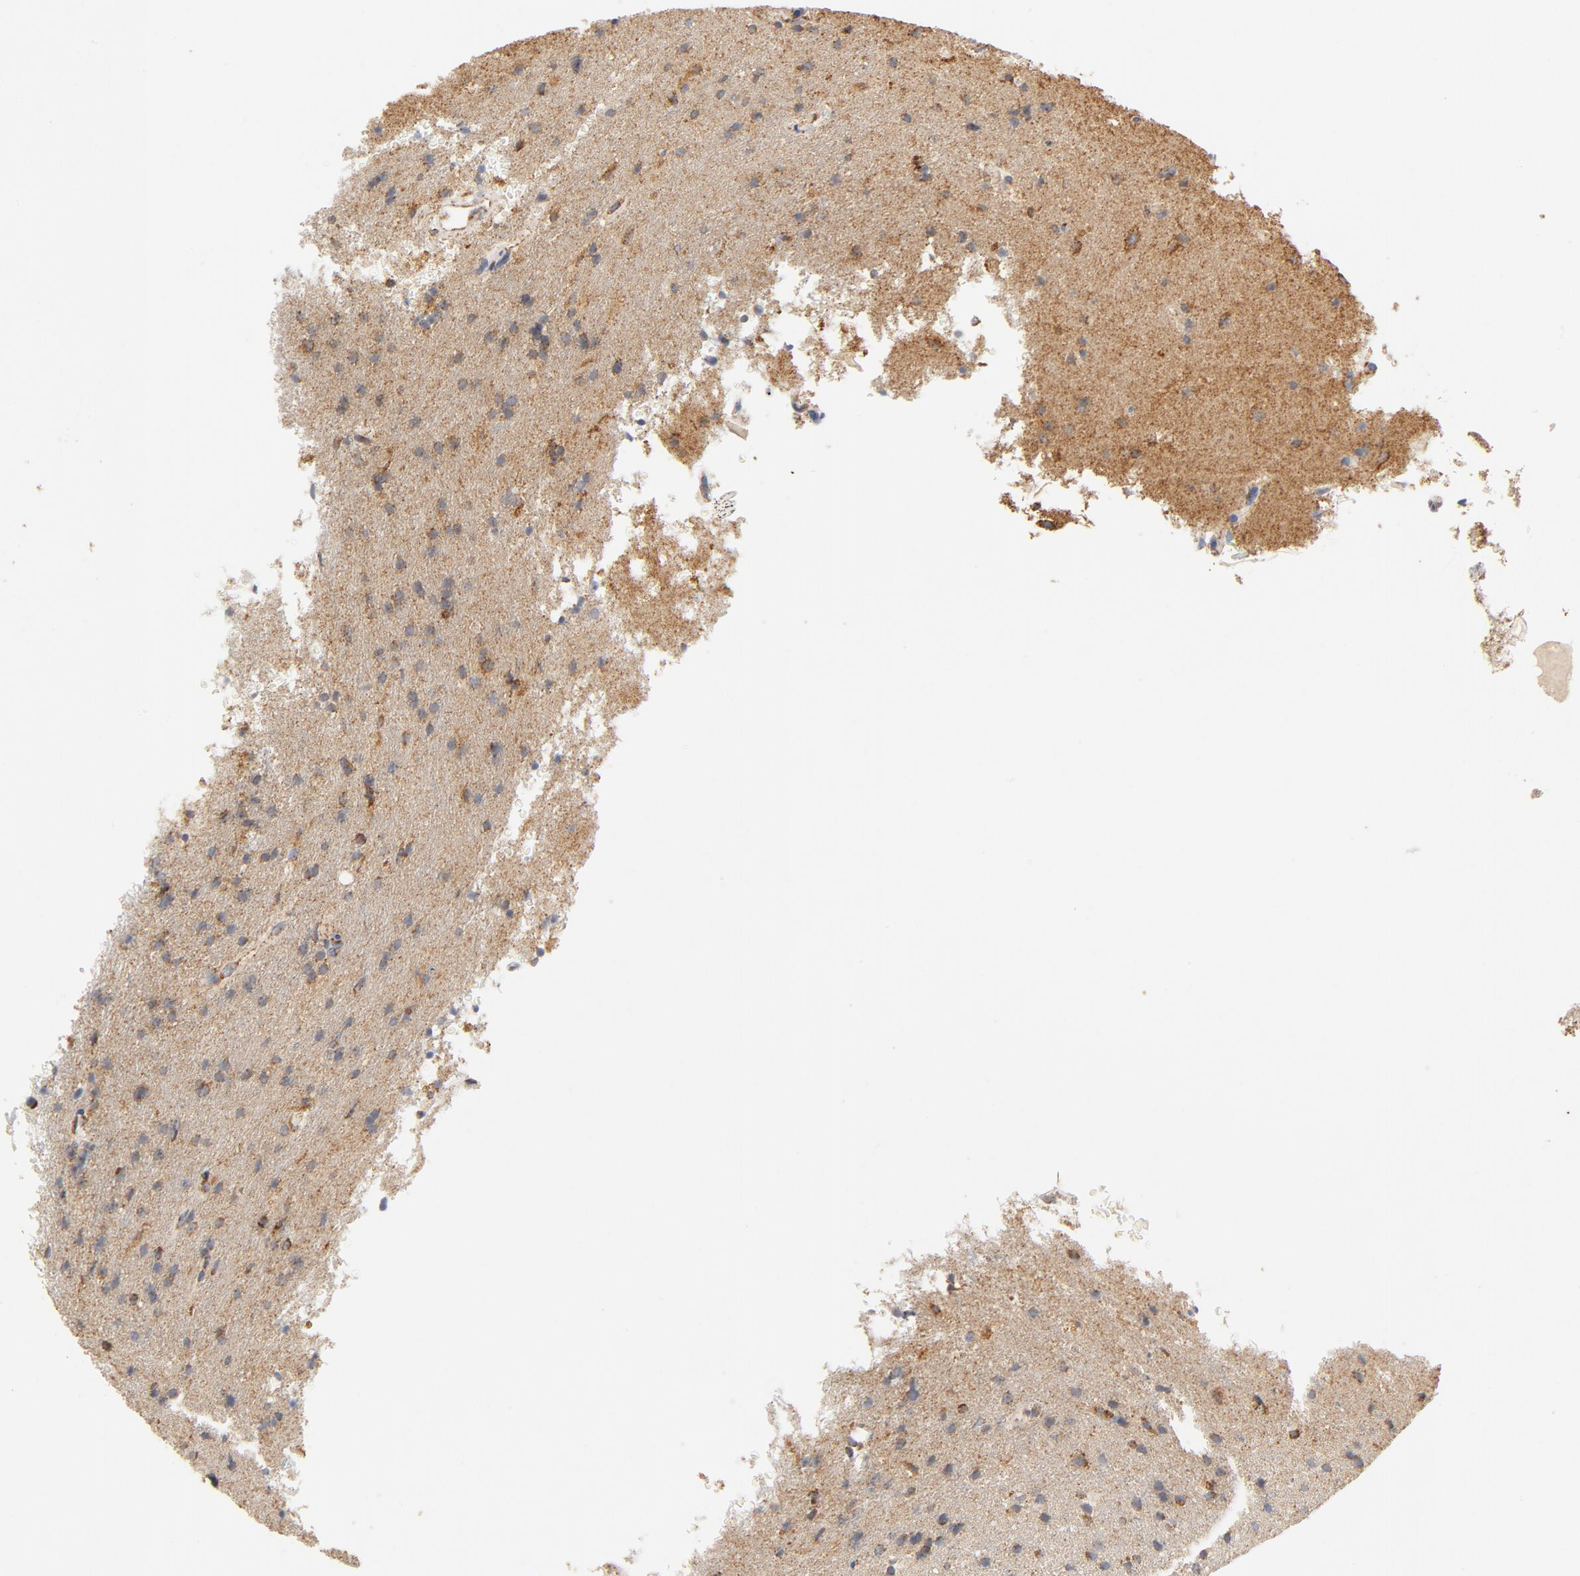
{"staining": {"intensity": "moderate", "quantity": ">75%", "location": "cytoplasmic/membranous"}, "tissue": "glioma", "cell_type": "Tumor cells", "image_type": "cancer", "snomed": [{"axis": "morphology", "description": "Glioma, malignant, High grade"}, {"axis": "topography", "description": "Brain"}], "caption": "Brown immunohistochemical staining in glioma exhibits moderate cytoplasmic/membranous positivity in approximately >75% of tumor cells. (DAB (3,3'-diaminobenzidine) = brown stain, brightfield microscopy at high magnification).", "gene": "COX4I1", "patient": {"sex": "male", "age": 33}}